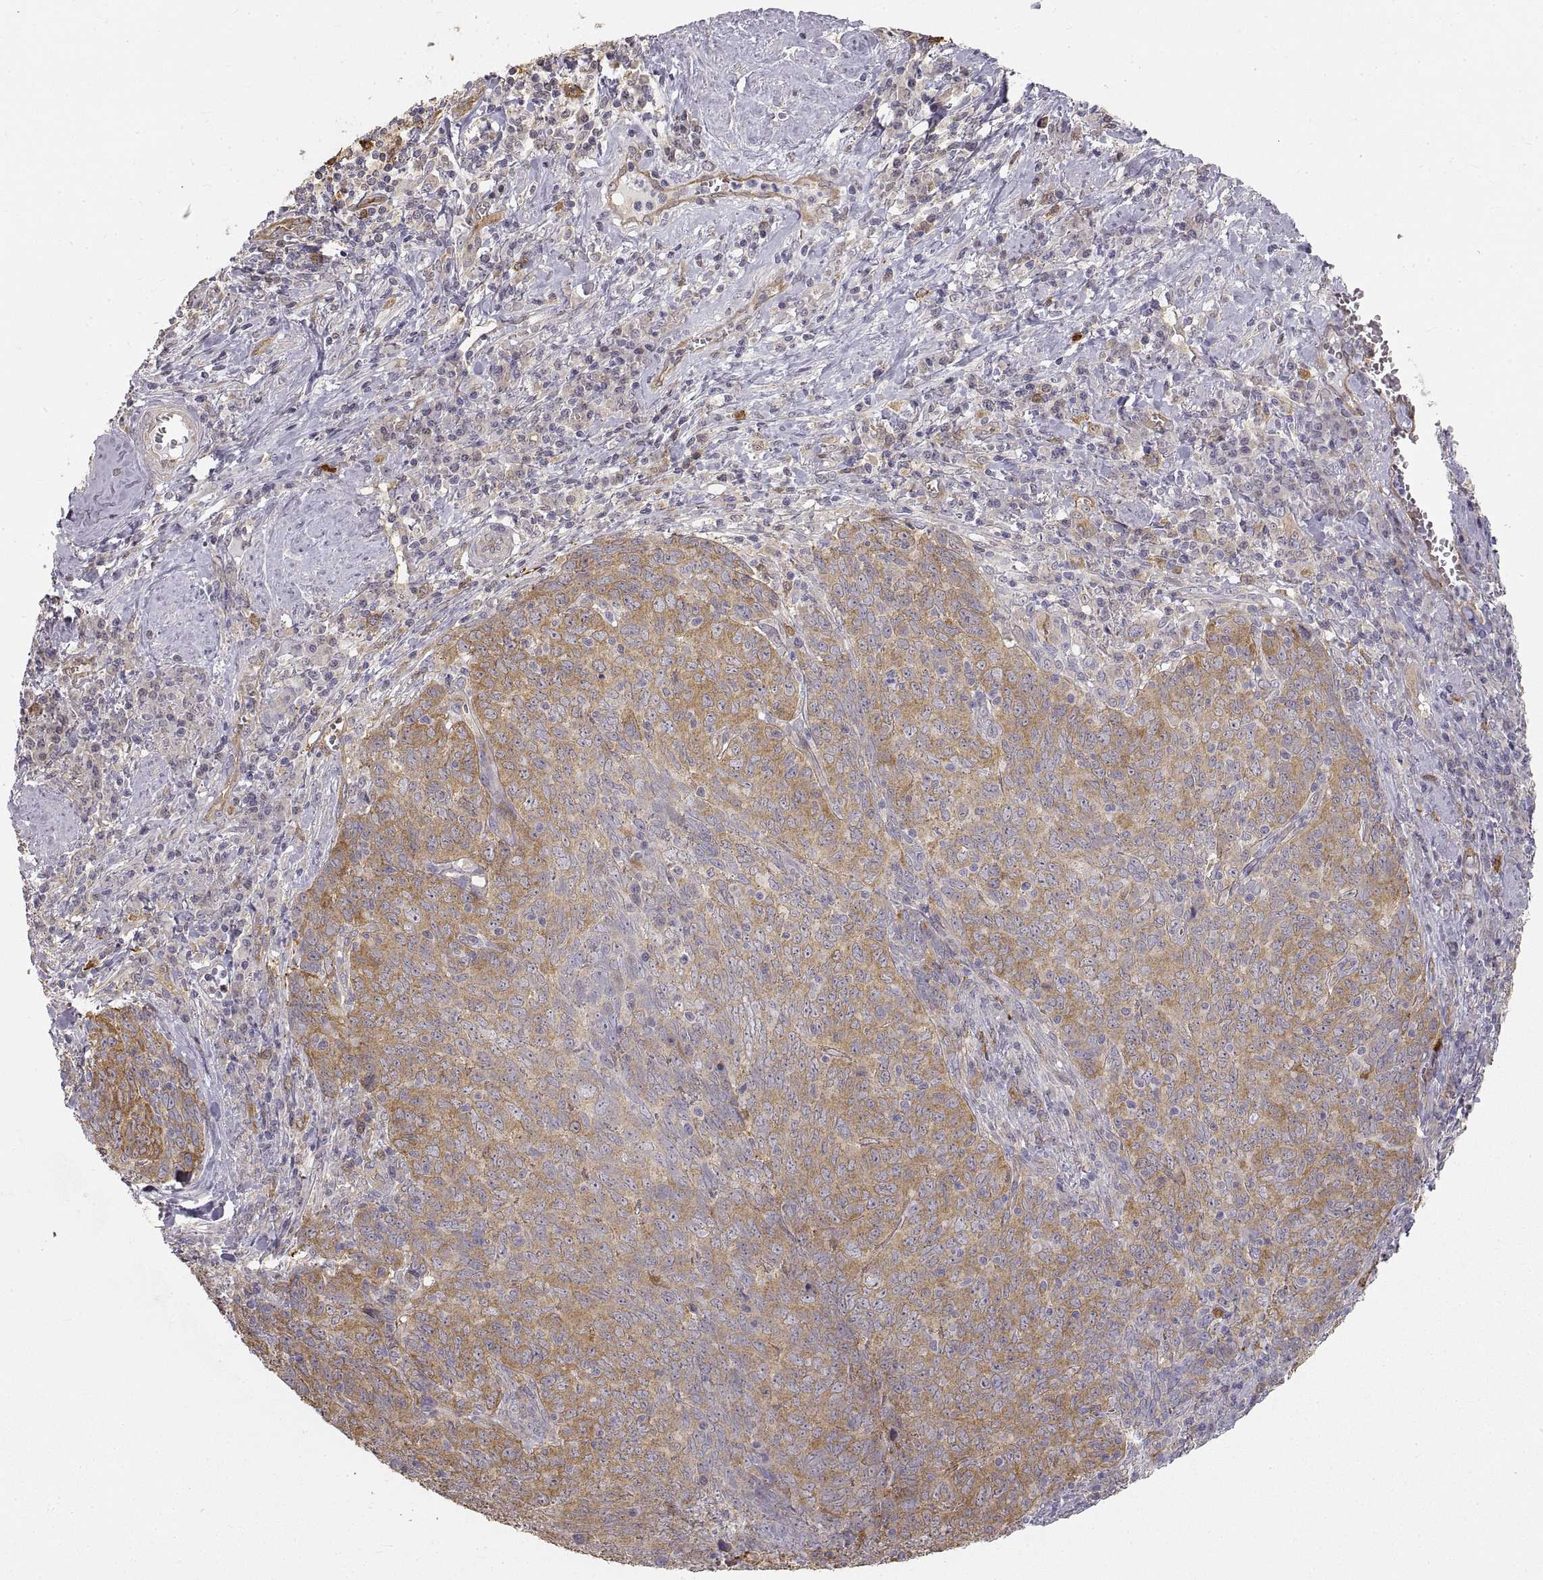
{"staining": {"intensity": "strong", "quantity": "<25%", "location": "cytoplasmic/membranous"}, "tissue": "skin cancer", "cell_type": "Tumor cells", "image_type": "cancer", "snomed": [{"axis": "morphology", "description": "Squamous cell carcinoma, NOS"}, {"axis": "topography", "description": "Skin"}, {"axis": "topography", "description": "Anal"}], "caption": "Brown immunohistochemical staining in human skin cancer (squamous cell carcinoma) exhibits strong cytoplasmic/membranous expression in about <25% of tumor cells.", "gene": "HSP90AB1", "patient": {"sex": "female", "age": 51}}